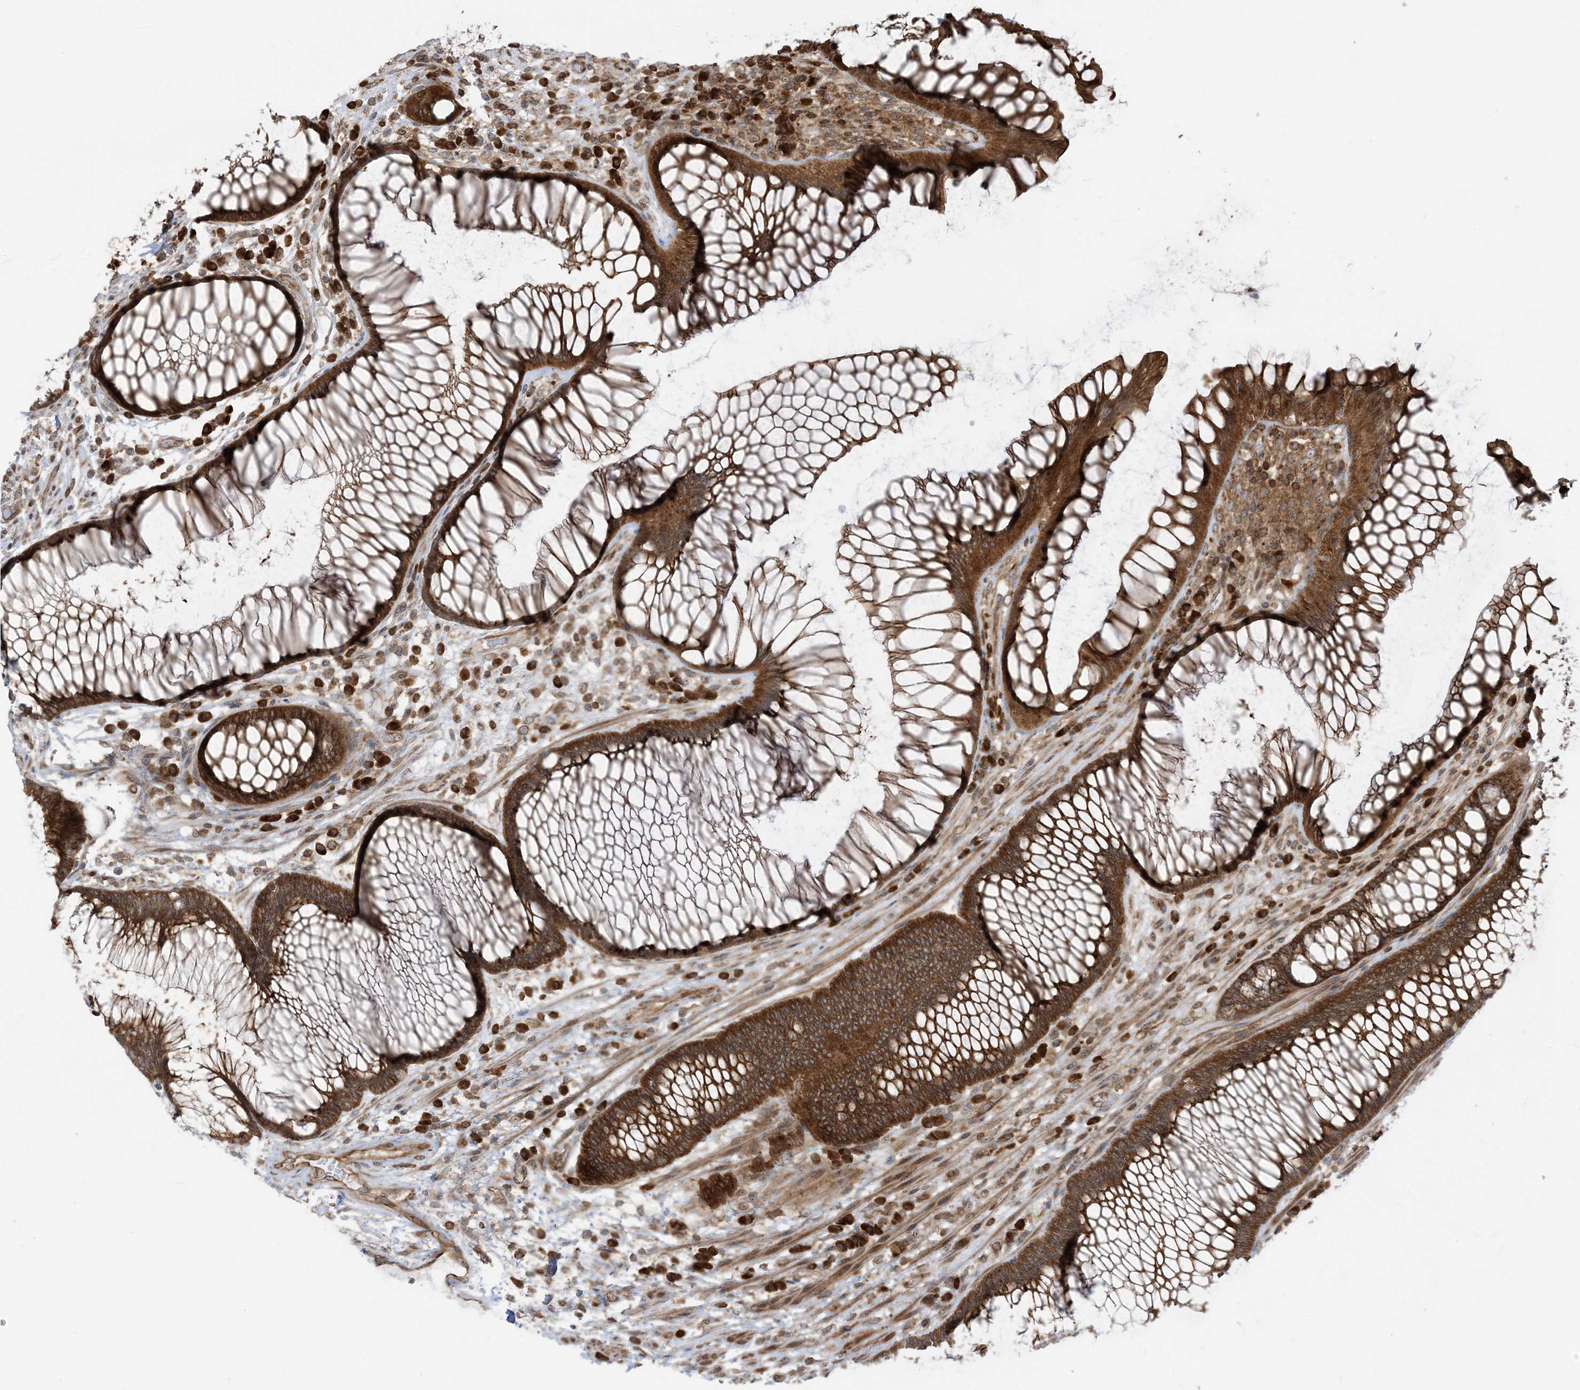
{"staining": {"intensity": "strong", "quantity": ">75%", "location": "cytoplasmic/membranous"}, "tissue": "rectum", "cell_type": "Glandular cells", "image_type": "normal", "snomed": [{"axis": "morphology", "description": "Normal tissue, NOS"}, {"axis": "topography", "description": "Rectum"}], "caption": "Protein expression analysis of unremarkable rectum exhibits strong cytoplasmic/membranous staining in approximately >75% of glandular cells. (IHC, brightfield microscopy, high magnification).", "gene": "SRP72", "patient": {"sex": "male", "age": 51}}